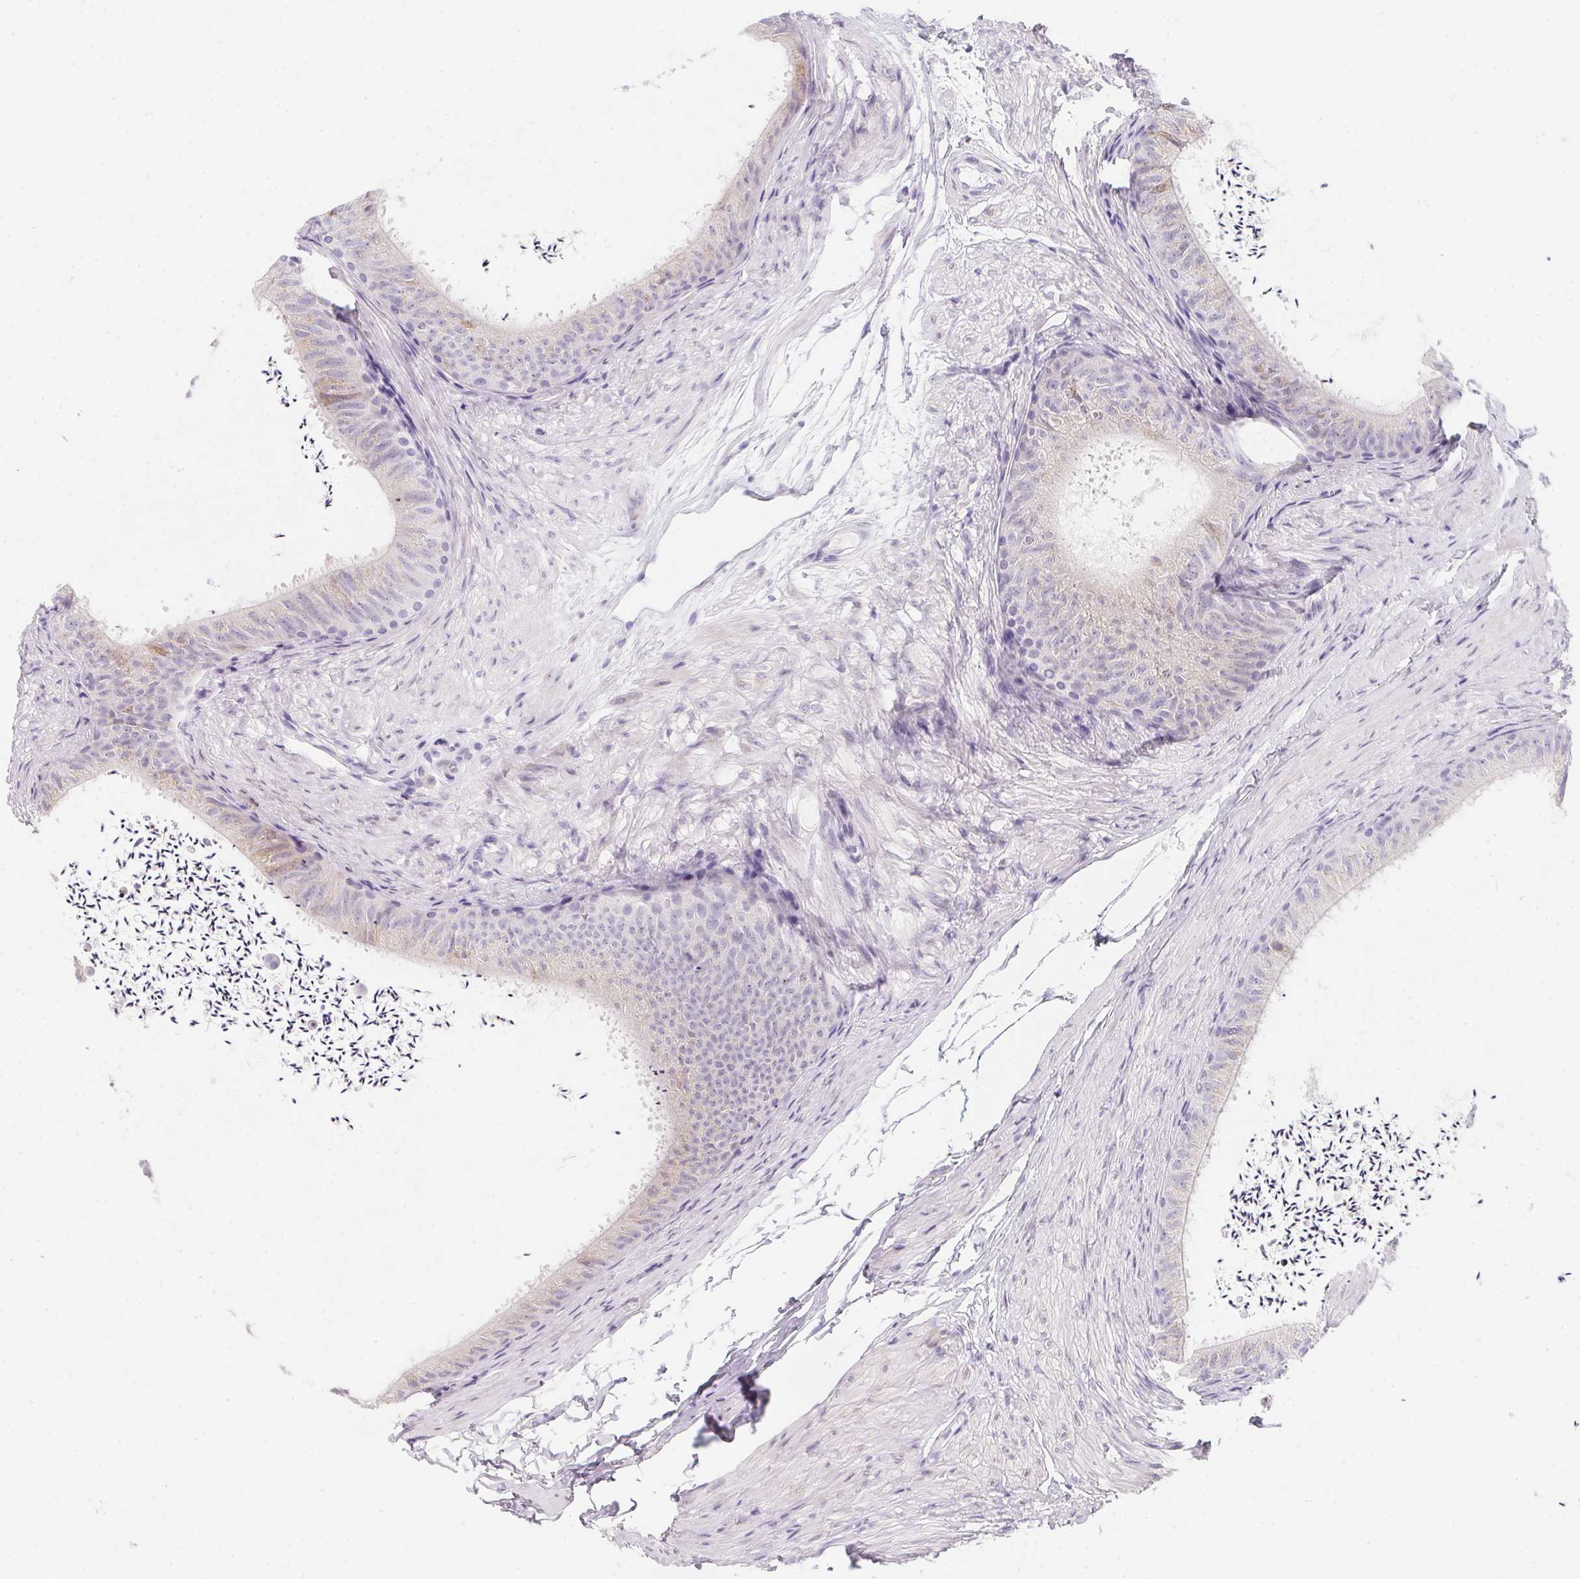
{"staining": {"intensity": "weak", "quantity": "<25%", "location": "cytoplasmic/membranous"}, "tissue": "epididymis", "cell_type": "Glandular cells", "image_type": "normal", "snomed": [{"axis": "morphology", "description": "Normal tissue, NOS"}, {"axis": "topography", "description": "Epididymis, spermatic cord, NOS"}, {"axis": "topography", "description": "Epididymis"}, {"axis": "topography", "description": "Peripheral nerve tissue"}], "caption": "High magnification brightfield microscopy of unremarkable epididymis stained with DAB (brown) and counterstained with hematoxylin (blue): glandular cells show no significant positivity. (Immunohistochemistry (ihc), brightfield microscopy, high magnification).", "gene": "MAP1A", "patient": {"sex": "male", "age": 29}}